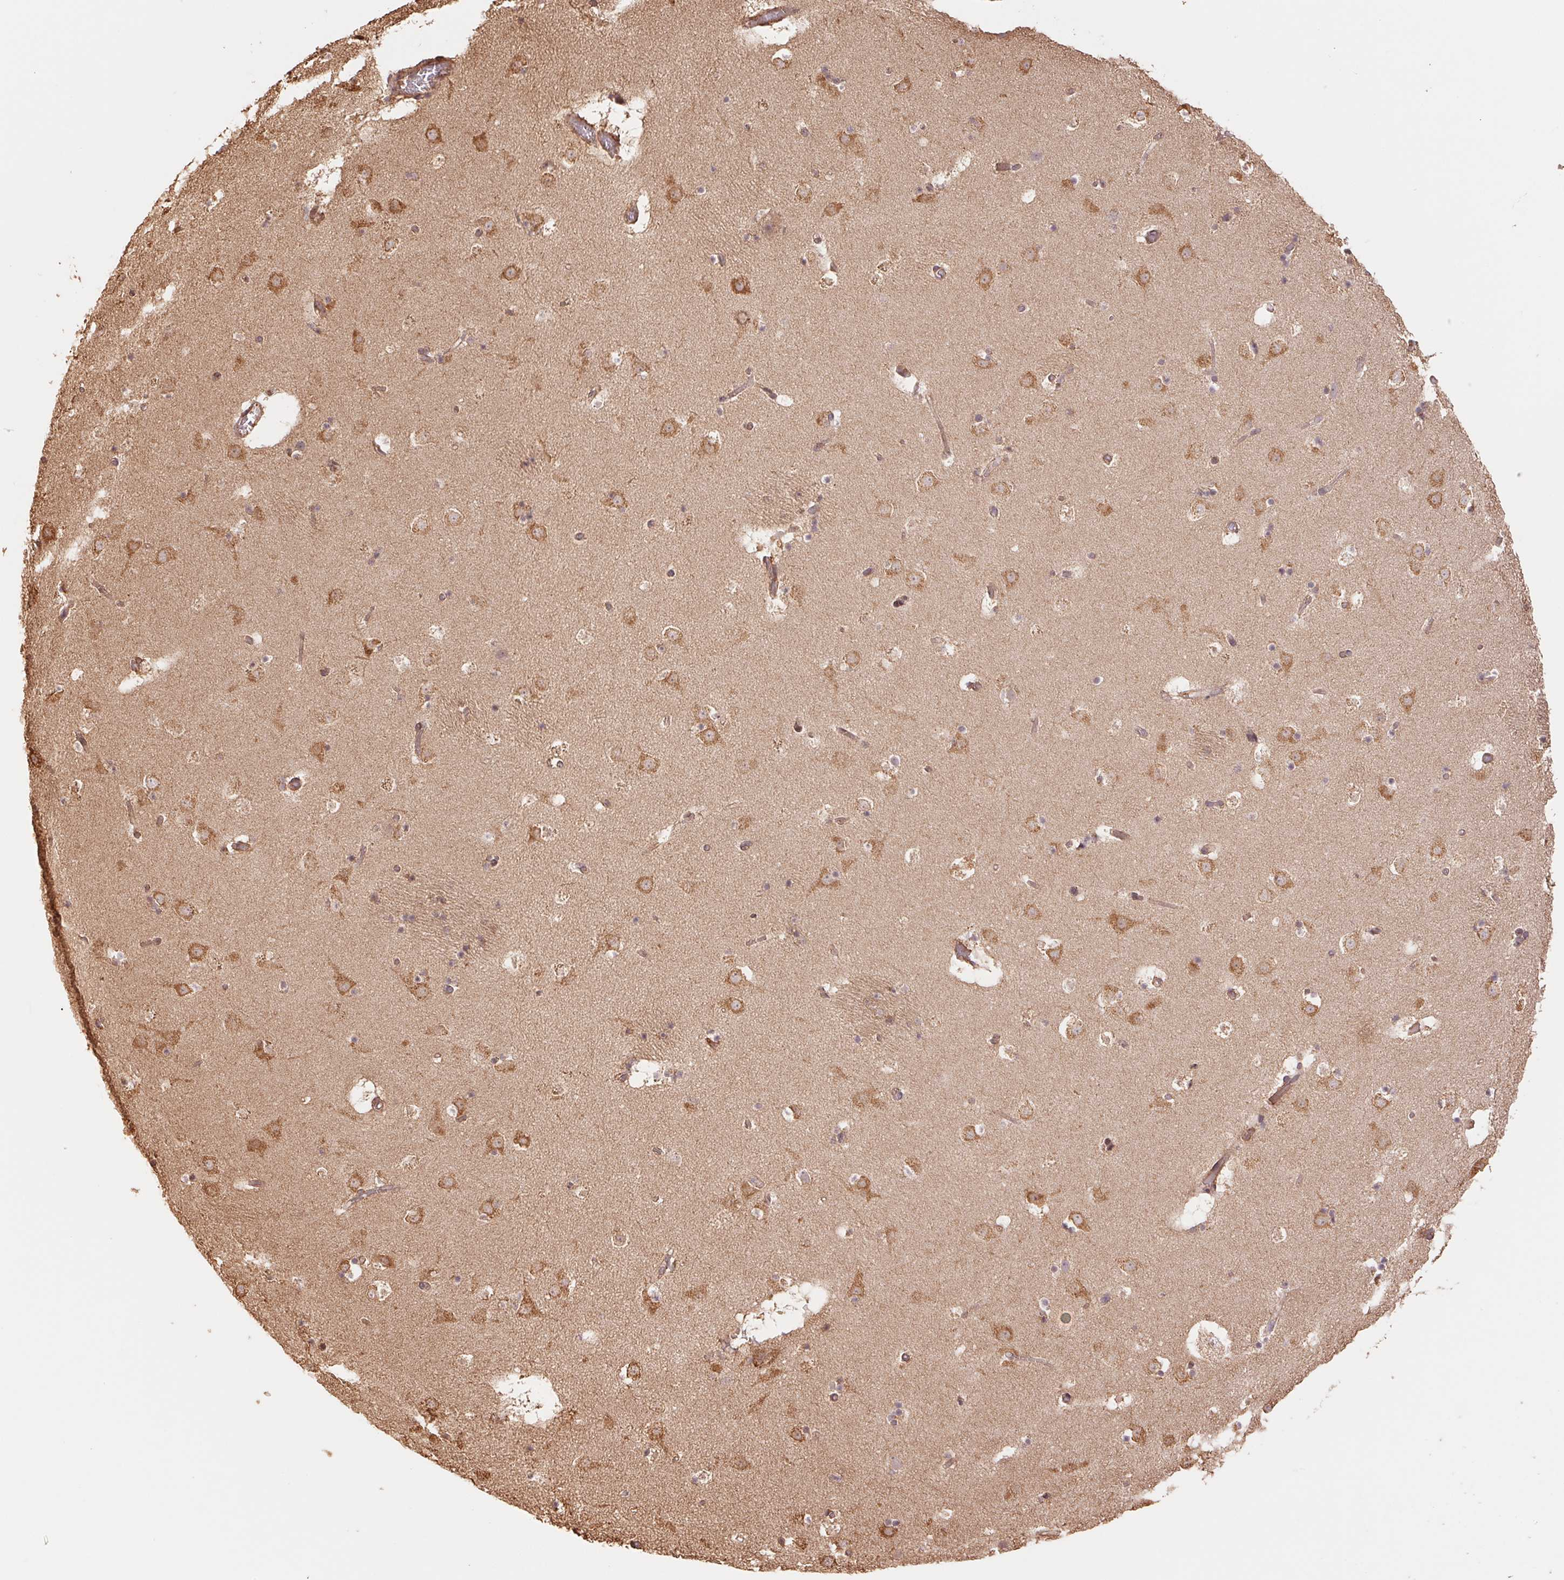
{"staining": {"intensity": "moderate", "quantity": "25%-75%", "location": "cytoplasmic/membranous"}, "tissue": "caudate", "cell_type": "Glial cells", "image_type": "normal", "snomed": [{"axis": "morphology", "description": "Normal tissue, NOS"}, {"axis": "topography", "description": "Lateral ventricle wall"}], "caption": "Caudate stained with immunohistochemistry displays moderate cytoplasmic/membranous staining in approximately 25%-75% of glial cells. (DAB (3,3'-diaminobenzidine) IHC, brown staining for protein, blue staining for nuclei).", "gene": "C6orf163", "patient": {"sex": "female", "age": 42}}